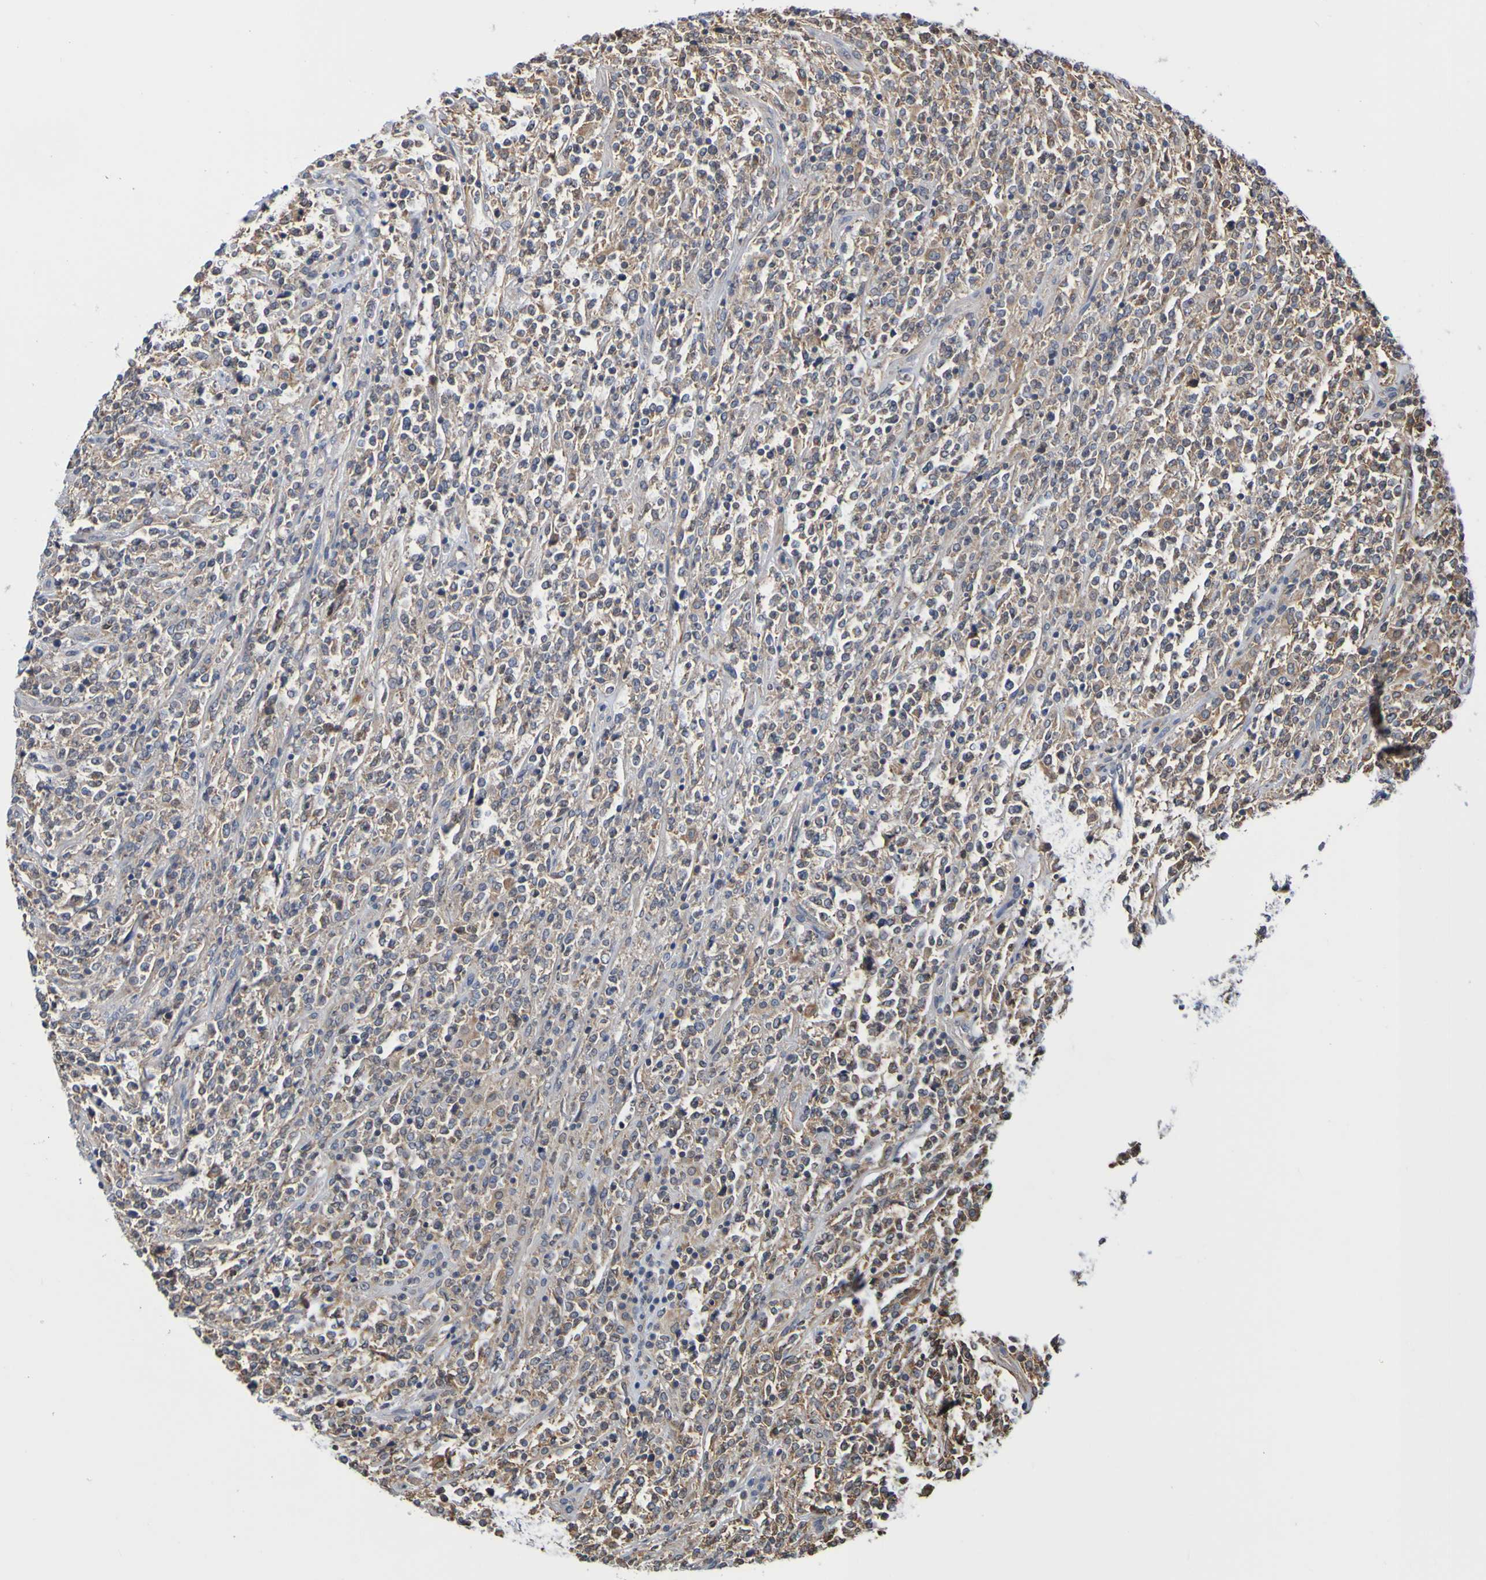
{"staining": {"intensity": "weak", "quantity": "25%-75%", "location": "cytoplasmic/membranous"}, "tissue": "lymphoma", "cell_type": "Tumor cells", "image_type": "cancer", "snomed": [{"axis": "morphology", "description": "Malignant lymphoma, non-Hodgkin's type, High grade"}, {"axis": "topography", "description": "Soft tissue"}], "caption": "High-magnification brightfield microscopy of high-grade malignant lymphoma, non-Hodgkin's type stained with DAB (brown) and counterstained with hematoxylin (blue). tumor cells exhibit weak cytoplasmic/membranous positivity is seen in about25%-75% of cells. The protein of interest is shown in brown color, while the nuclei are stained blue.", "gene": "AXIN1", "patient": {"sex": "male", "age": 18}}